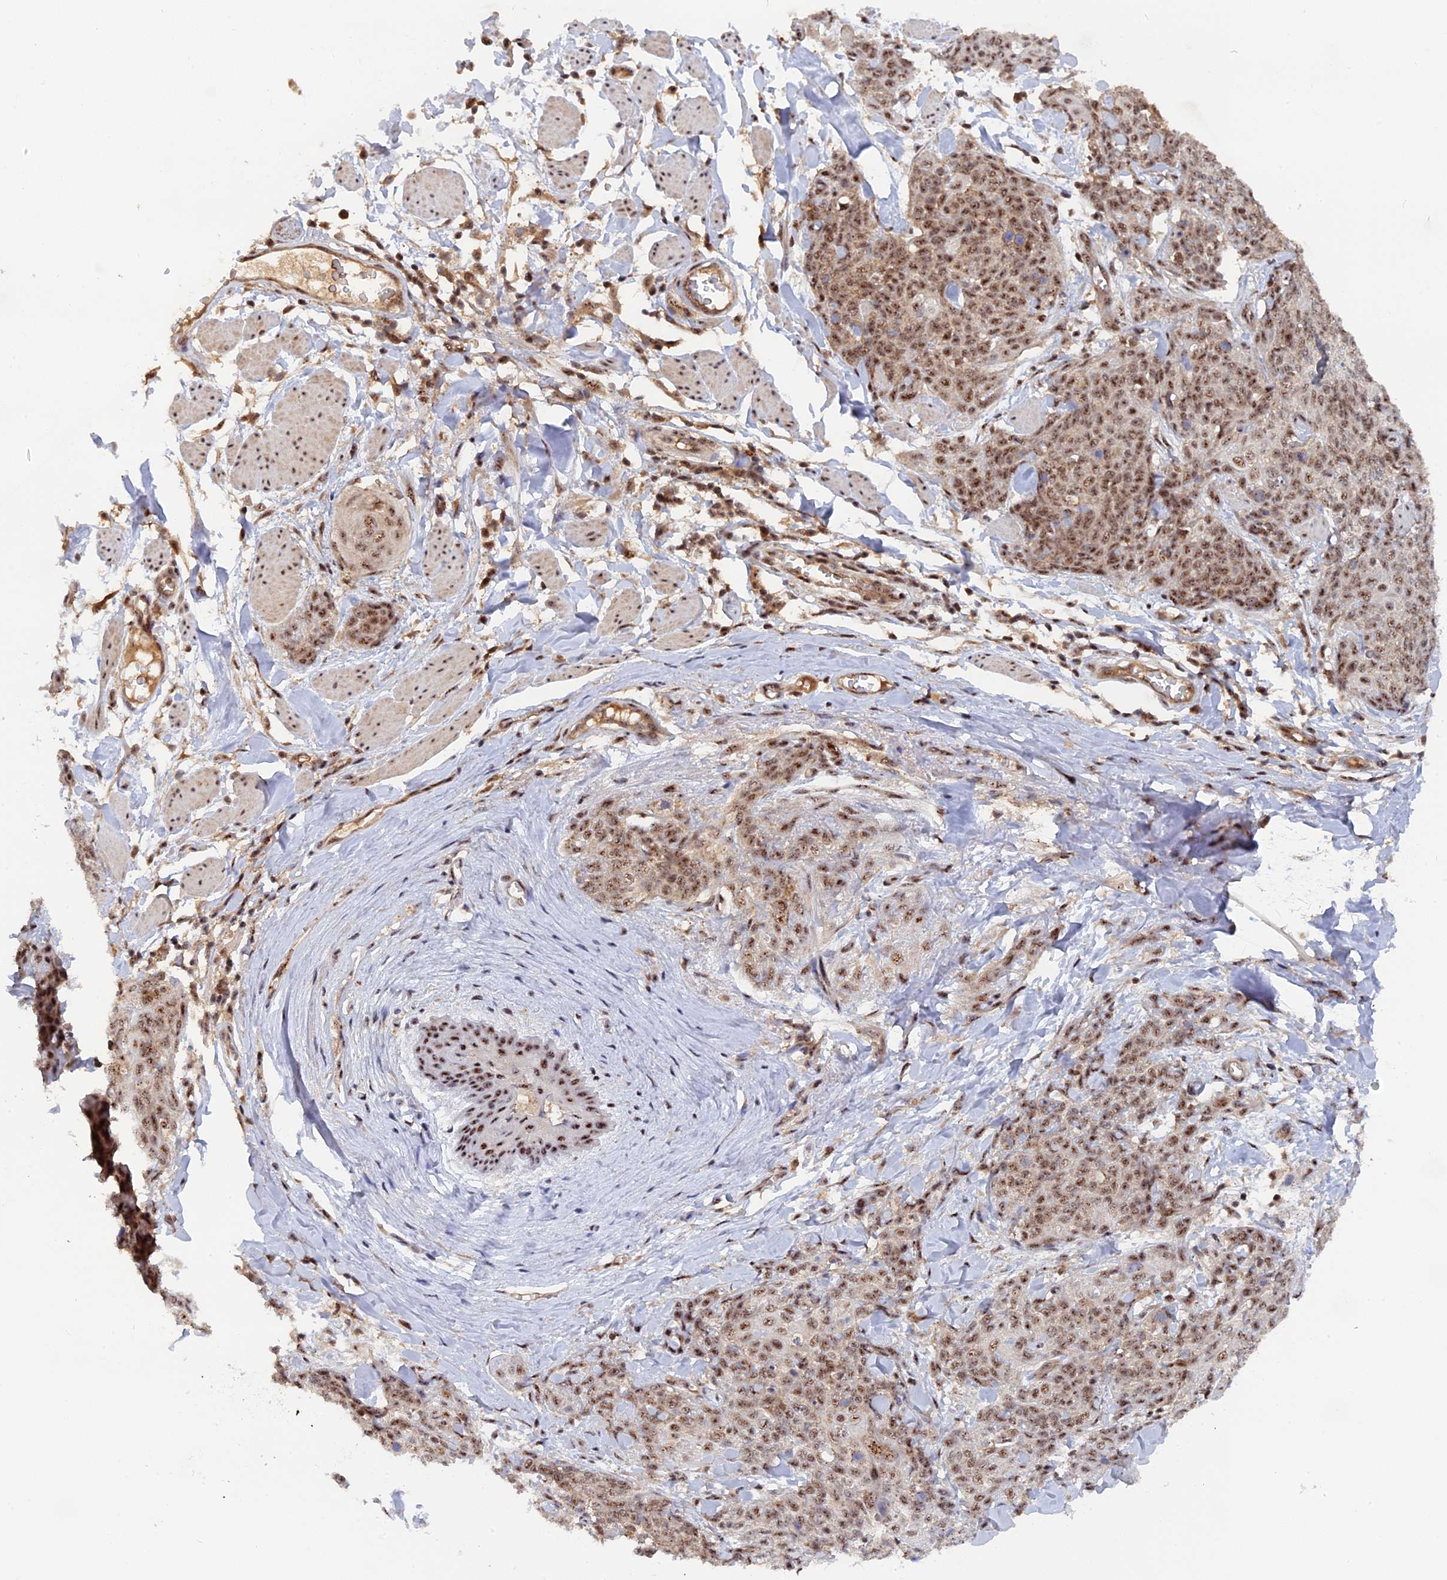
{"staining": {"intensity": "moderate", "quantity": ">75%", "location": "nuclear"}, "tissue": "skin cancer", "cell_type": "Tumor cells", "image_type": "cancer", "snomed": [{"axis": "morphology", "description": "Squamous cell carcinoma, NOS"}, {"axis": "topography", "description": "Skin"}, {"axis": "topography", "description": "Vulva"}], "caption": "An immunohistochemistry (IHC) micrograph of neoplastic tissue is shown. Protein staining in brown highlights moderate nuclear positivity in skin cancer within tumor cells. Immunohistochemistry (ihc) stains the protein of interest in brown and the nuclei are stained blue.", "gene": "TAB1", "patient": {"sex": "female", "age": 85}}